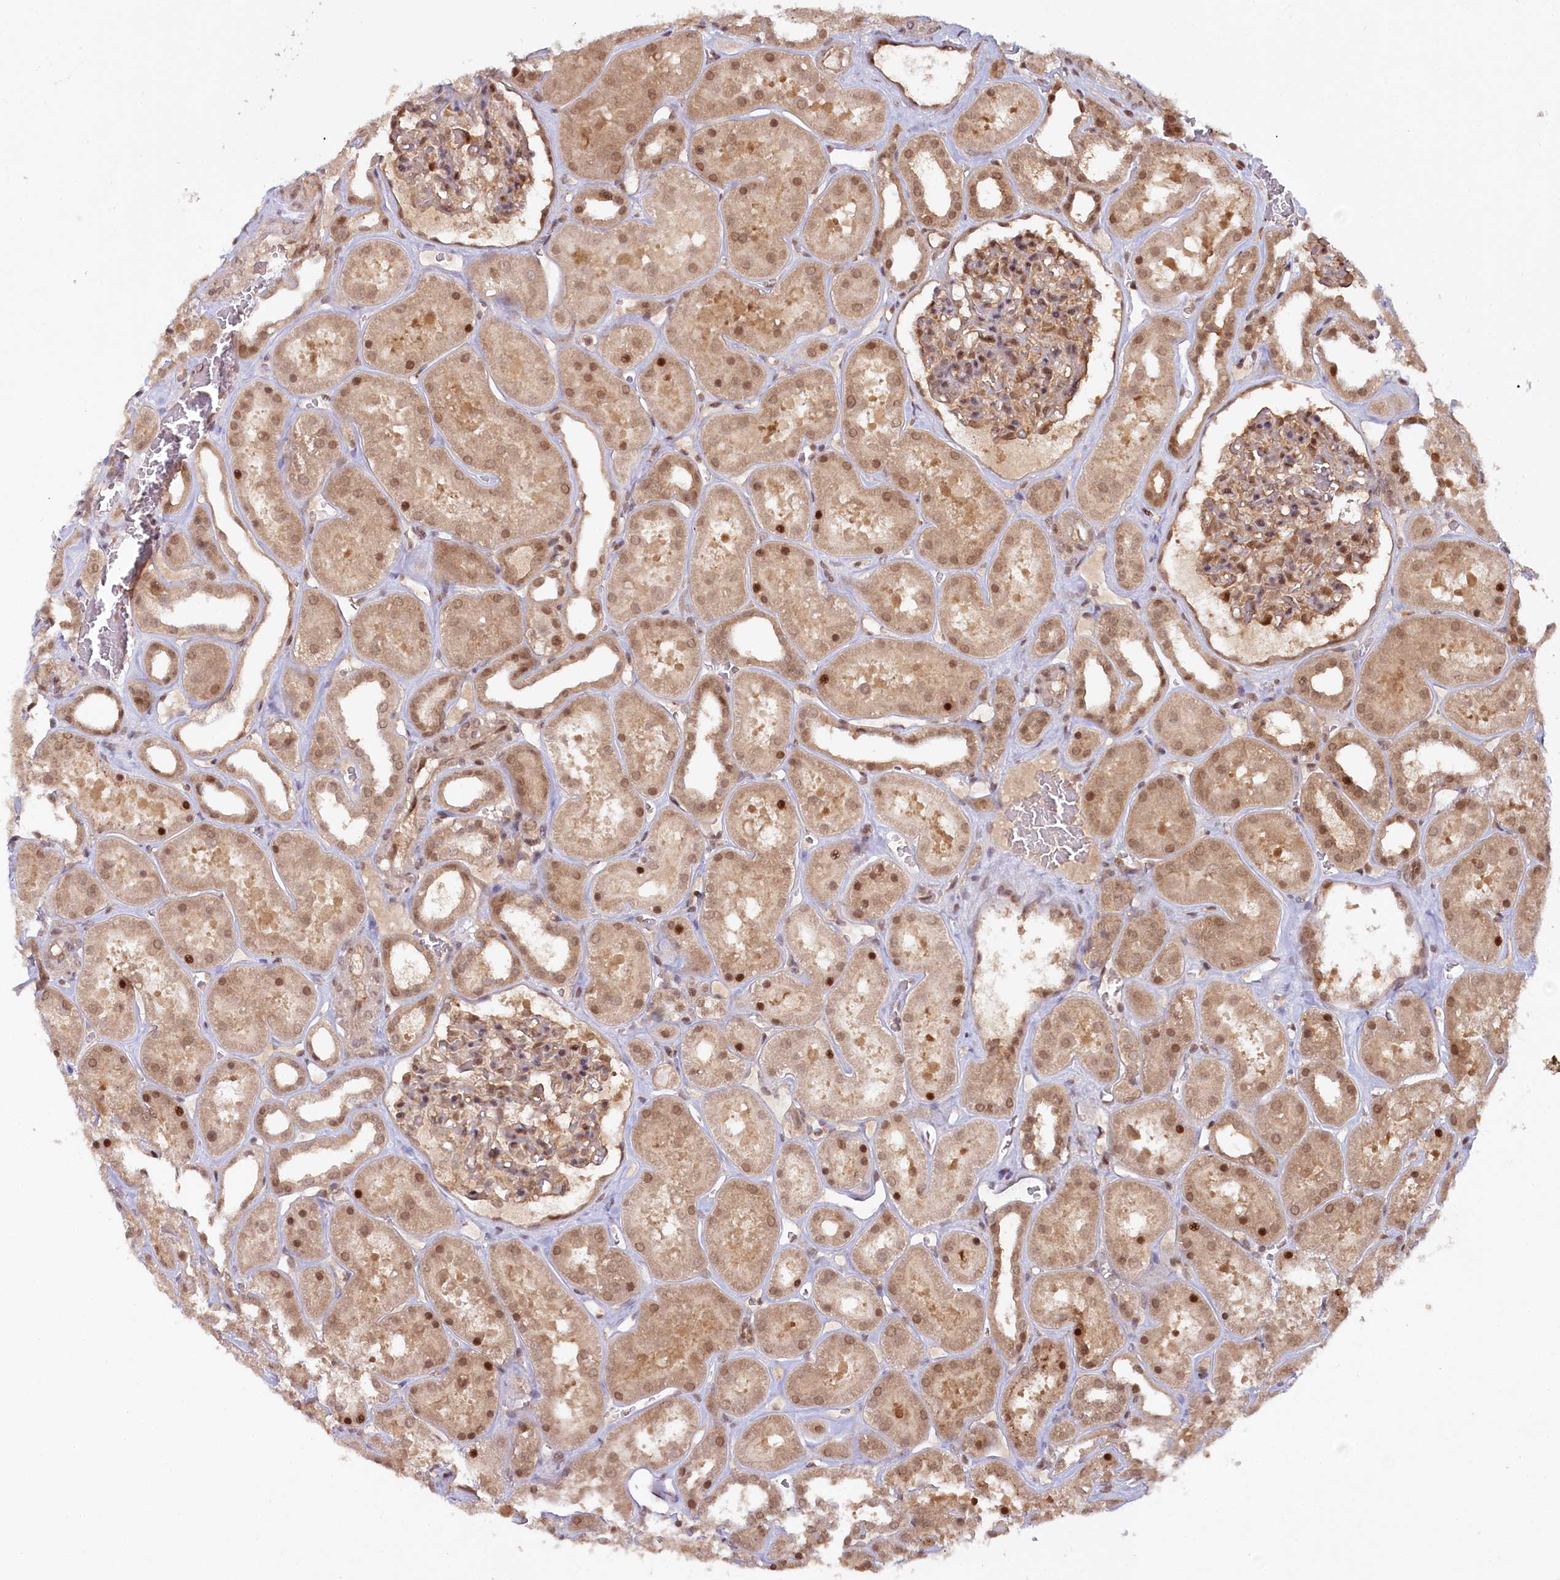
{"staining": {"intensity": "moderate", "quantity": ">75%", "location": "nuclear"}, "tissue": "kidney", "cell_type": "Cells in glomeruli", "image_type": "normal", "snomed": [{"axis": "morphology", "description": "Normal tissue, NOS"}, {"axis": "topography", "description": "Kidney"}], "caption": "Benign kidney exhibits moderate nuclear staining in about >75% of cells in glomeruli.", "gene": "CCDC65", "patient": {"sex": "female", "age": 41}}